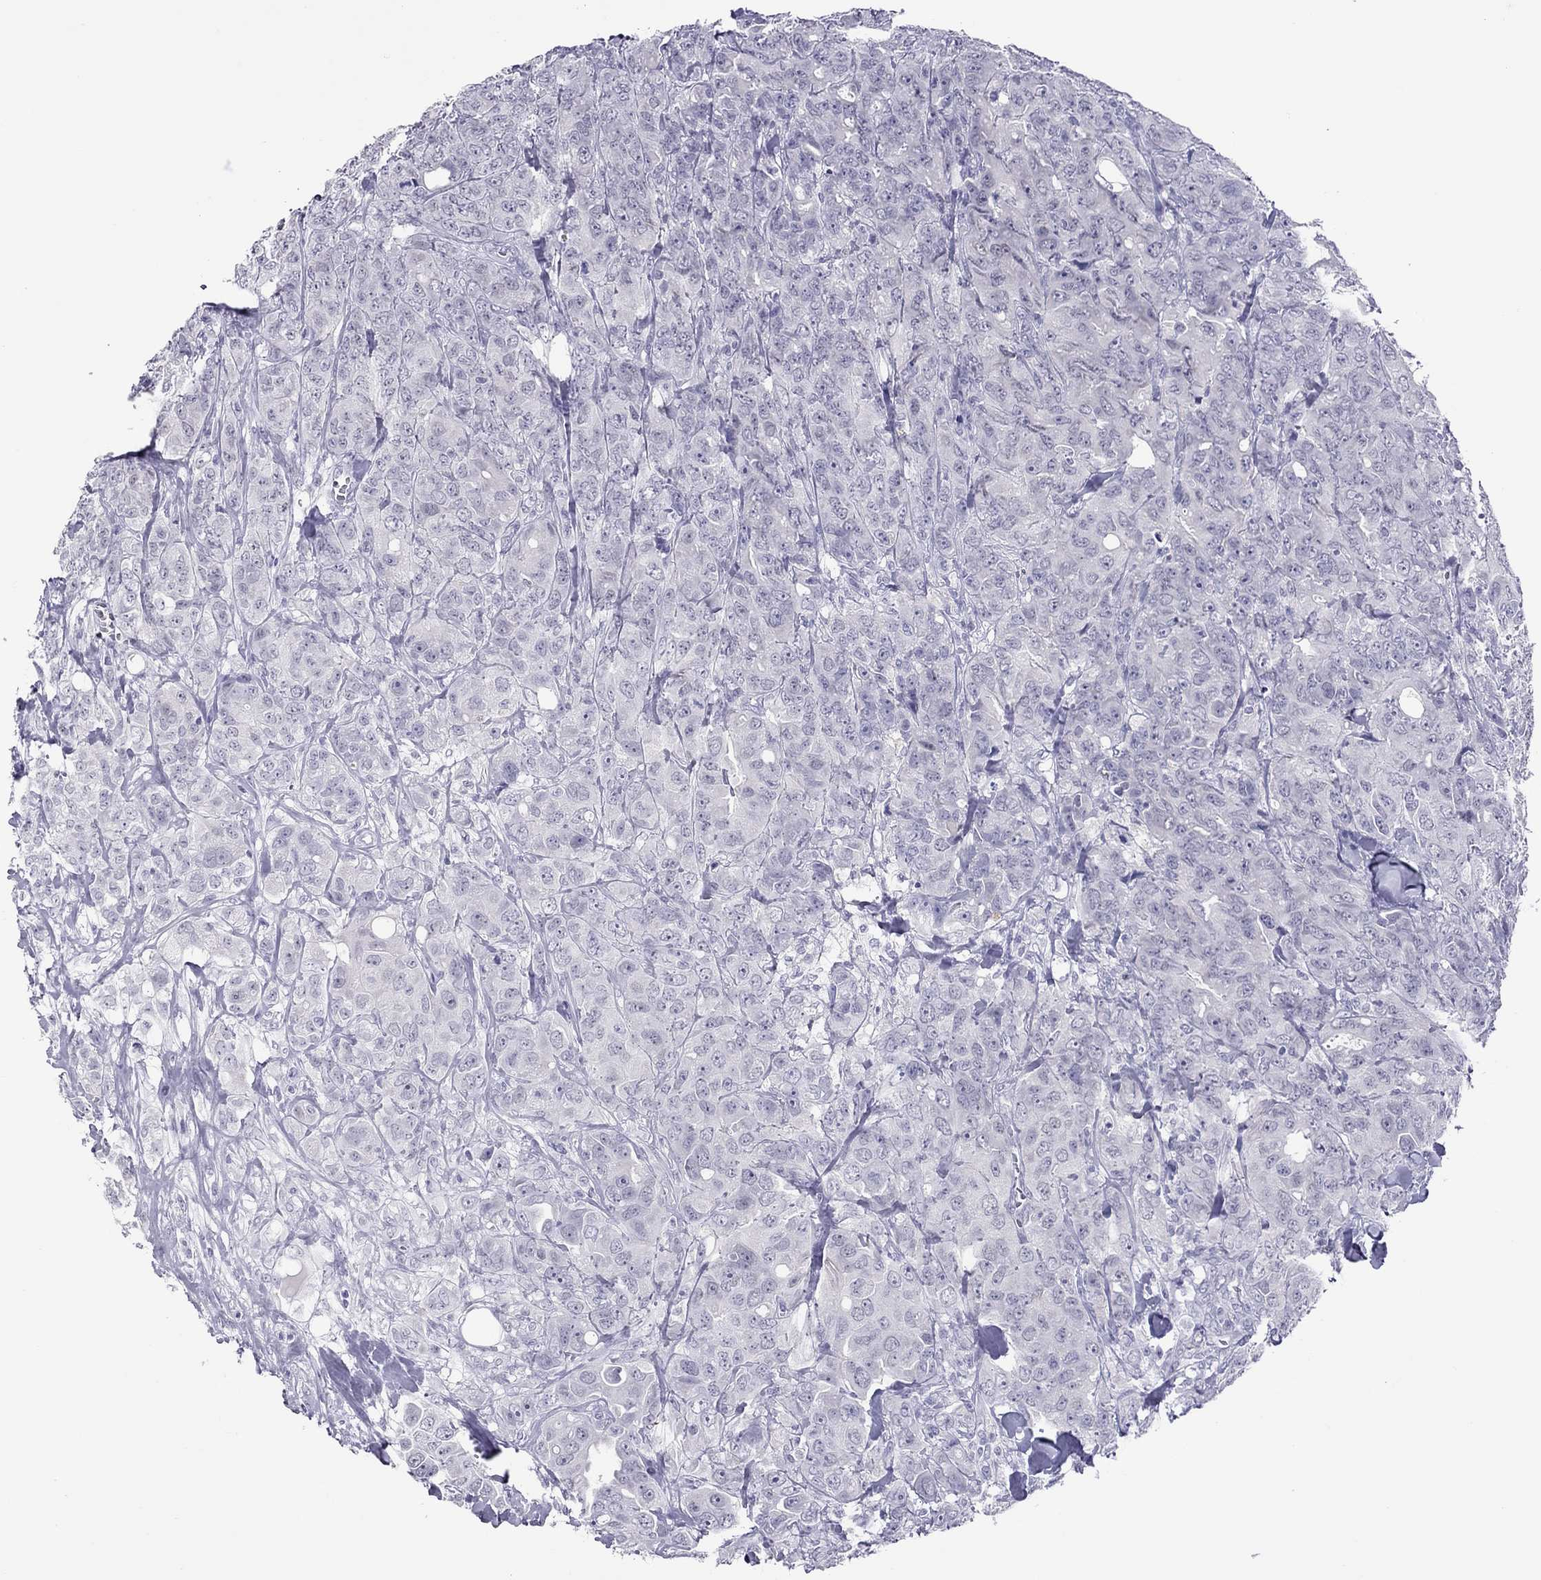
{"staining": {"intensity": "negative", "quantity": "none", "location": "none"}, "tissue": "breast cancer", "cell_type": "Tumor cells", "image_type": "cancer", "snomed": [{"axis": "morphology", "description": "Duct carcinoma"}, {"axis": "topography", "description": "Breast"}], "caption": "This is a micrograph of immunohistochemistry staining of breast cancer (invasive ductal carcinoma), which shows no expression in tumor cells. (DAB (3,3'-diaminobenzidine) immunohistochemistry (IHC) visualized using brightfield microscopy, high magnification).", "gene": "CHRNB3", "patient": {"sex": "female", "age": 43}}